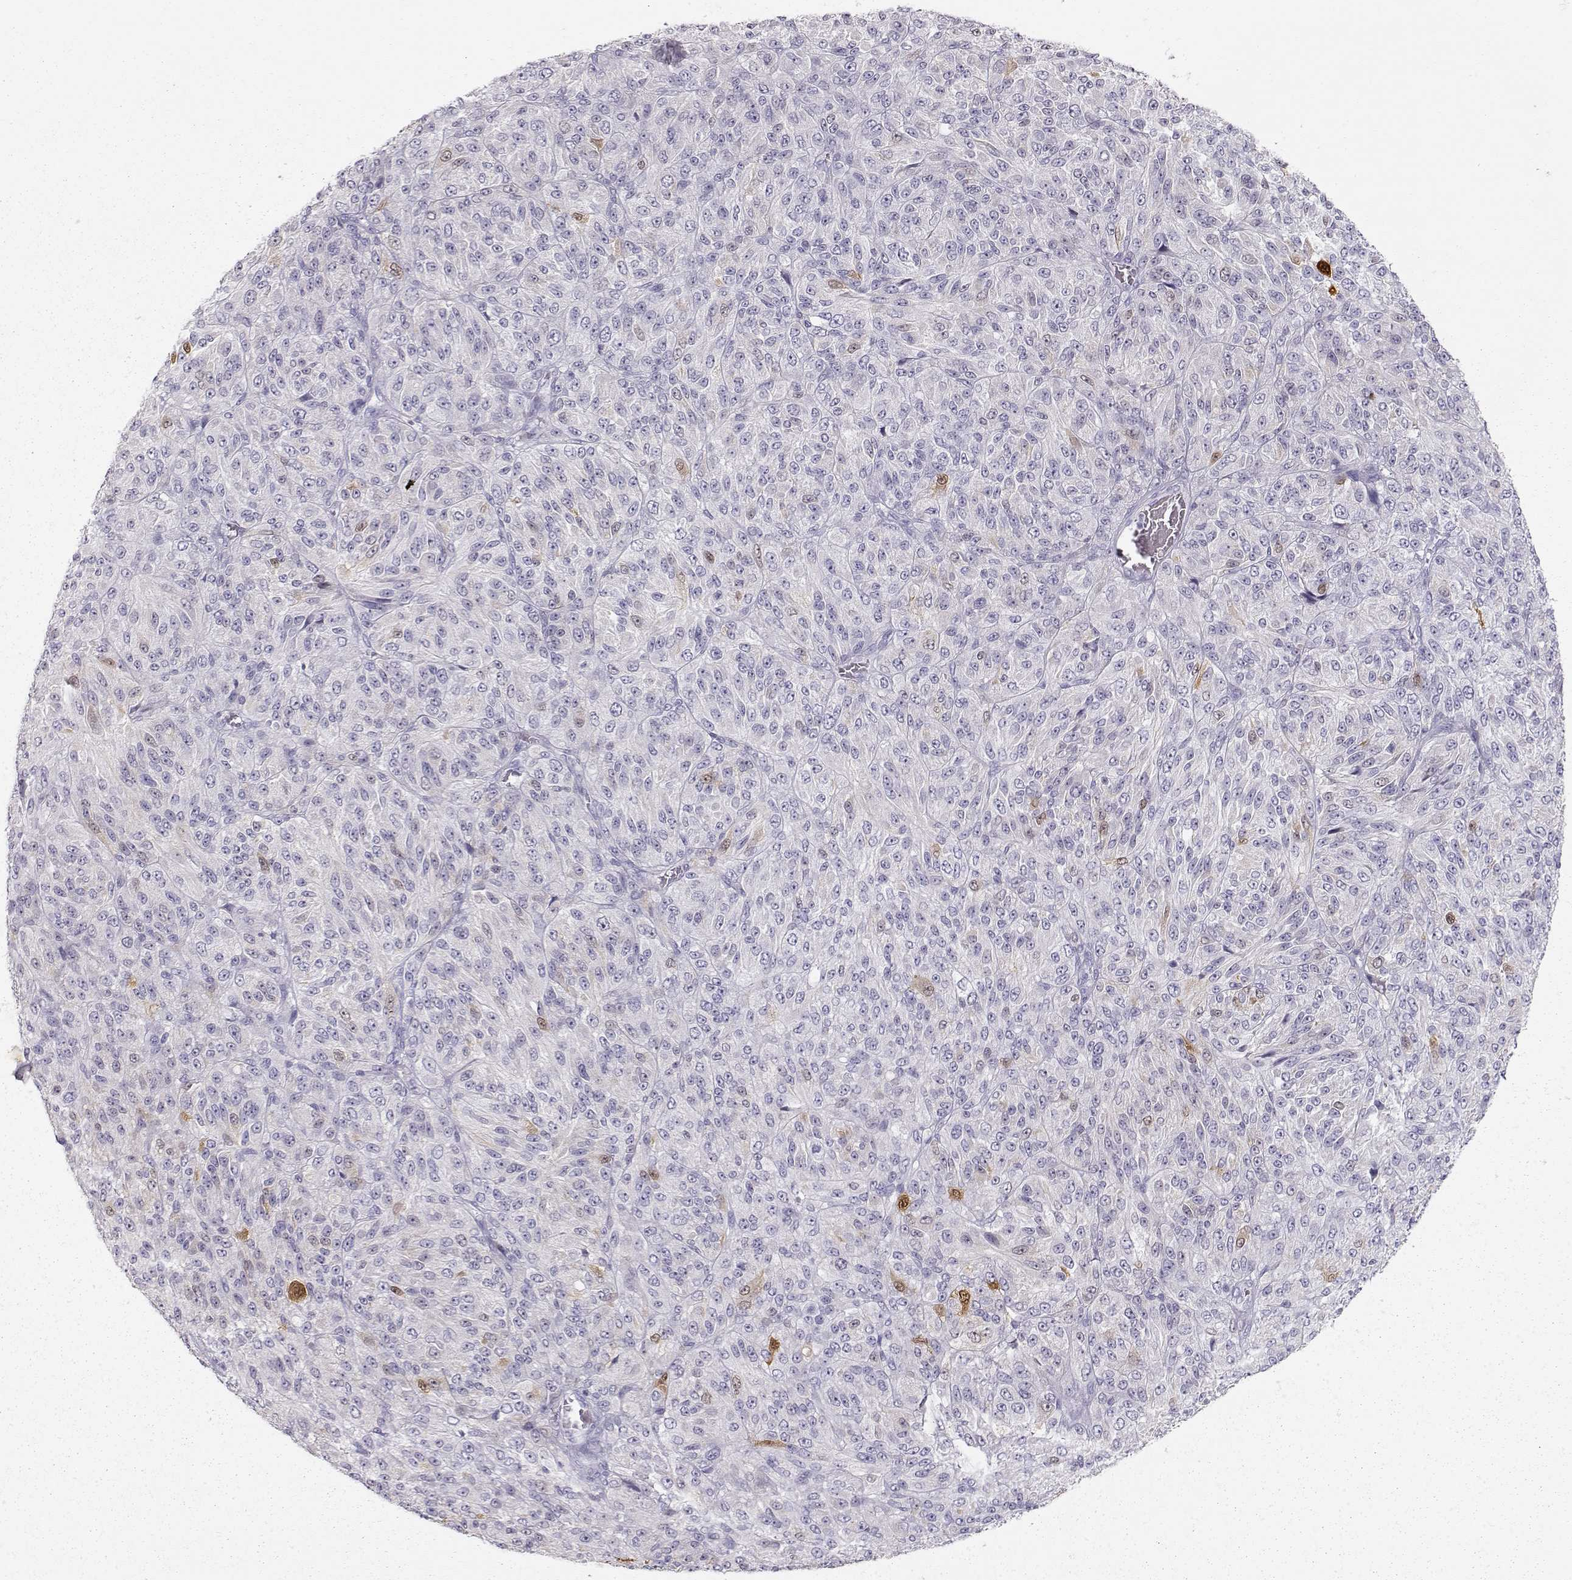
{"staining": {"intensity": "negative", "quantity": "none", "location": "none"}, "tissue": "melanoma", "cell_type": "Tumor cells", "image_type": "cancer", "snomed": [{"axis": "morphology", "description": "Malignant melanoma, Metastatic site"}, {"axis": "topography", "description": "Brain"}], "caption": "An immunohistochemistry image of melanoma is shown. There is no staining in tumor cells of melanoma.", "gene": "S100B", "patient": {"sex": "female", "age": 56}}